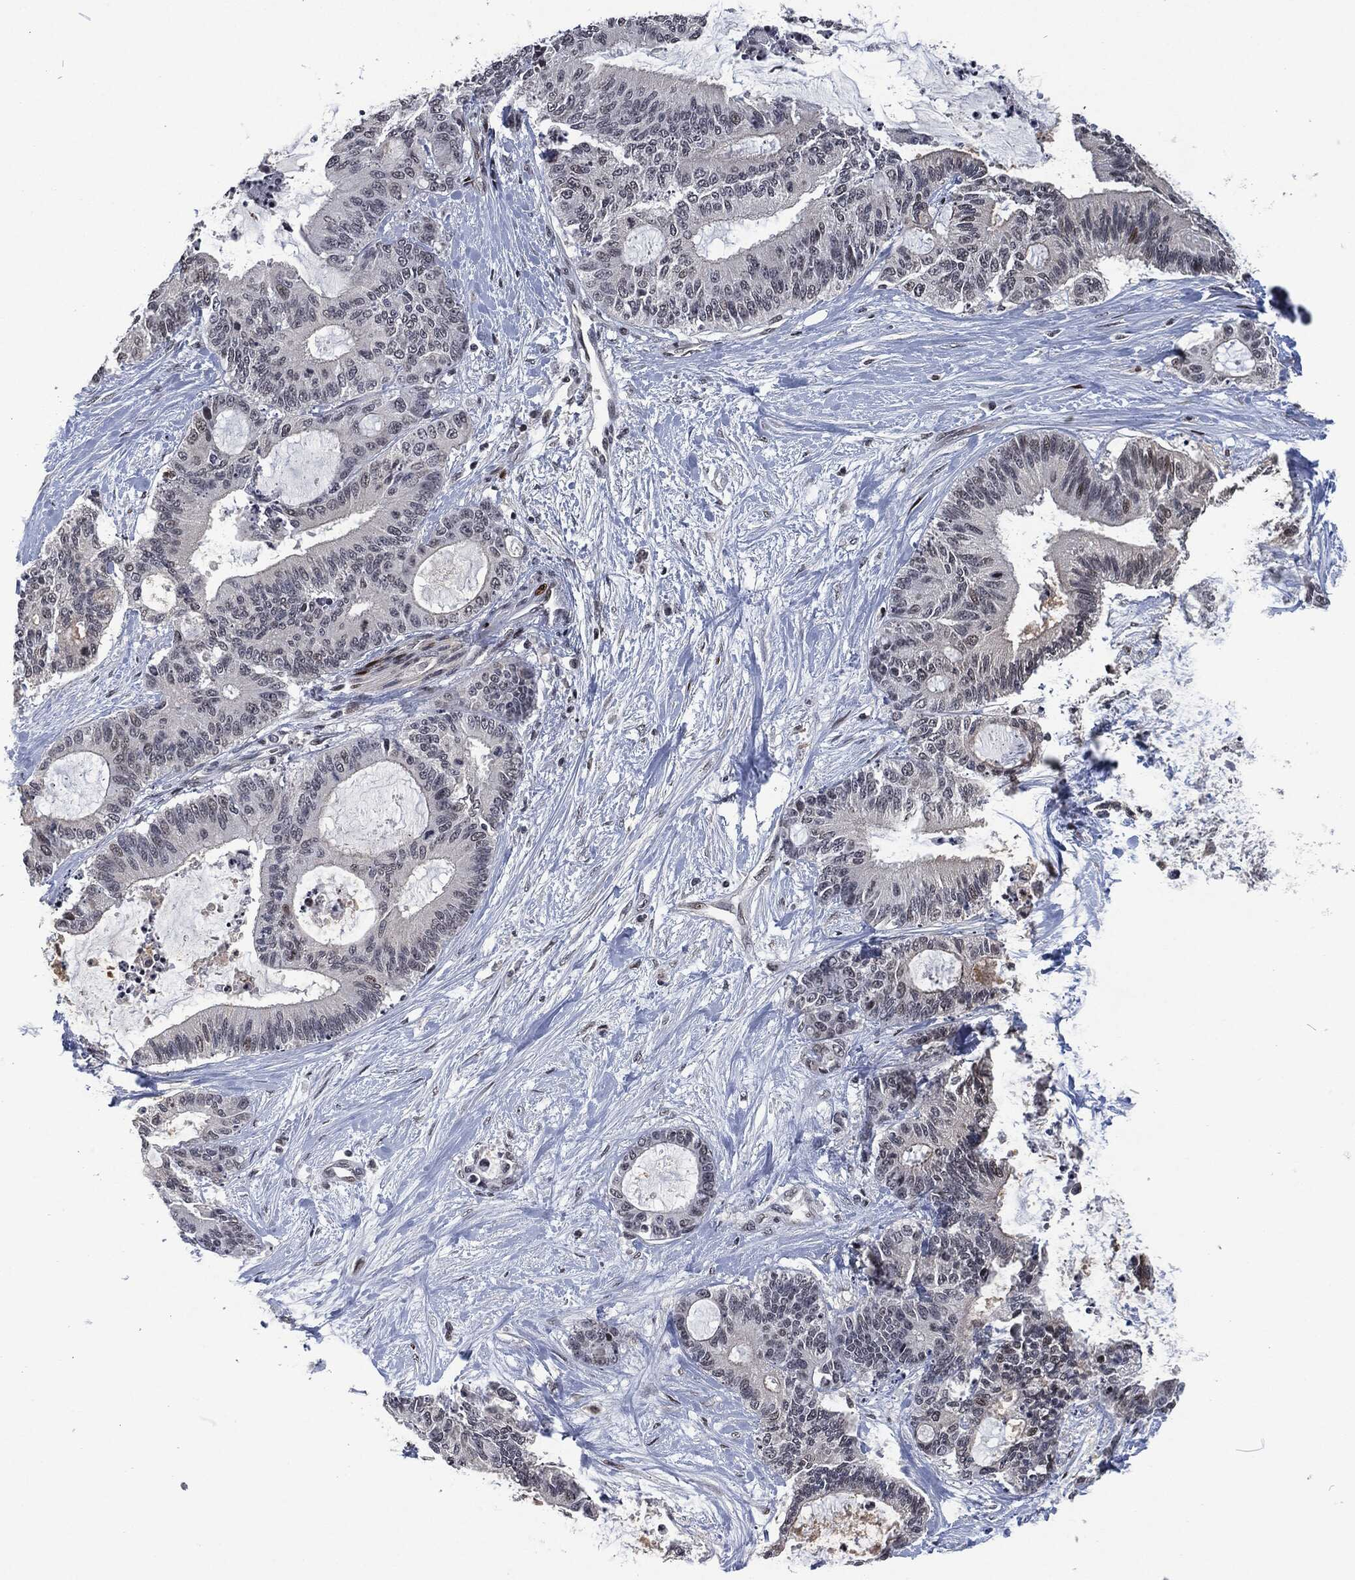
{"staining": {"intensity": "negative", "quantity": "none", "location": "none"}, "tissue": "liver cancer", "cell_type": "Tumor cells", "image_type": "cancer", "snomed": [{"axis": "morphology", "description": "Cholangiocarcinoma"}, {"axis": "topography", "description": "Liver"}], "caption": "An image of human liver cholangiocarcinoma is negative for staining in tumor cells. Nuclei are stained in blue.", "gene": "EGFR", "patient": {"sex": "female", "age": 73}}